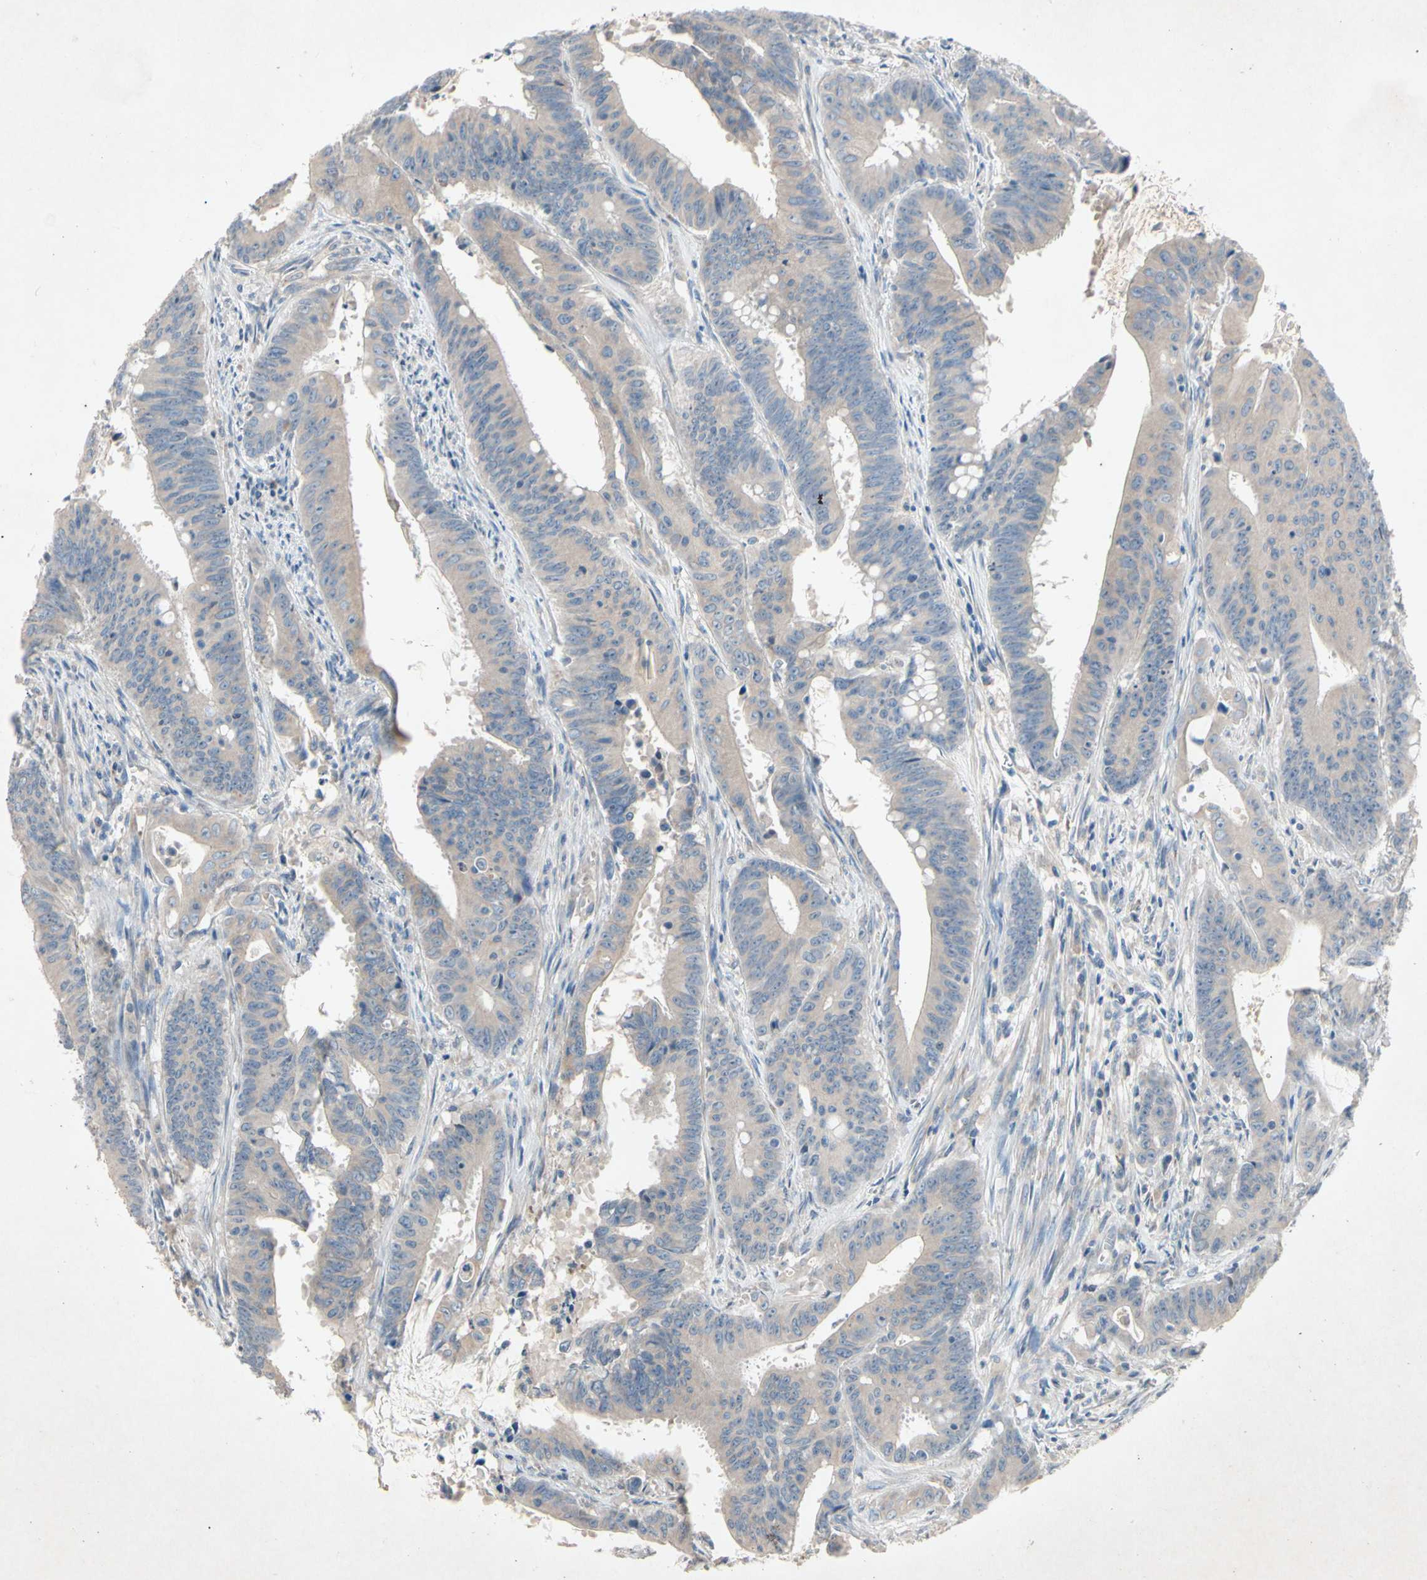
{"staining": {"intensity": "moderate", "quantity": ">75%", "location": "cytoplasmic/membranous"}, "tissue": "colorectal cancer", "cell_type": "Tumor cells", "image_type": "cancer", "snomed": [{"axis": "morphology", "description": "Adenocarcinoma, NOS"}, {"axis": "topography", "description": "Colon"}], "caption": "Brown immunohistochemical staining in colorectal cancer (adenocarcinoma) displays moderate cytoplasmic/membranous staining in about >75% of tumor cells. Nuclei are stained in blue.", "gene": "PRDX4", "patient": {"sex": "male", "age": 45}}